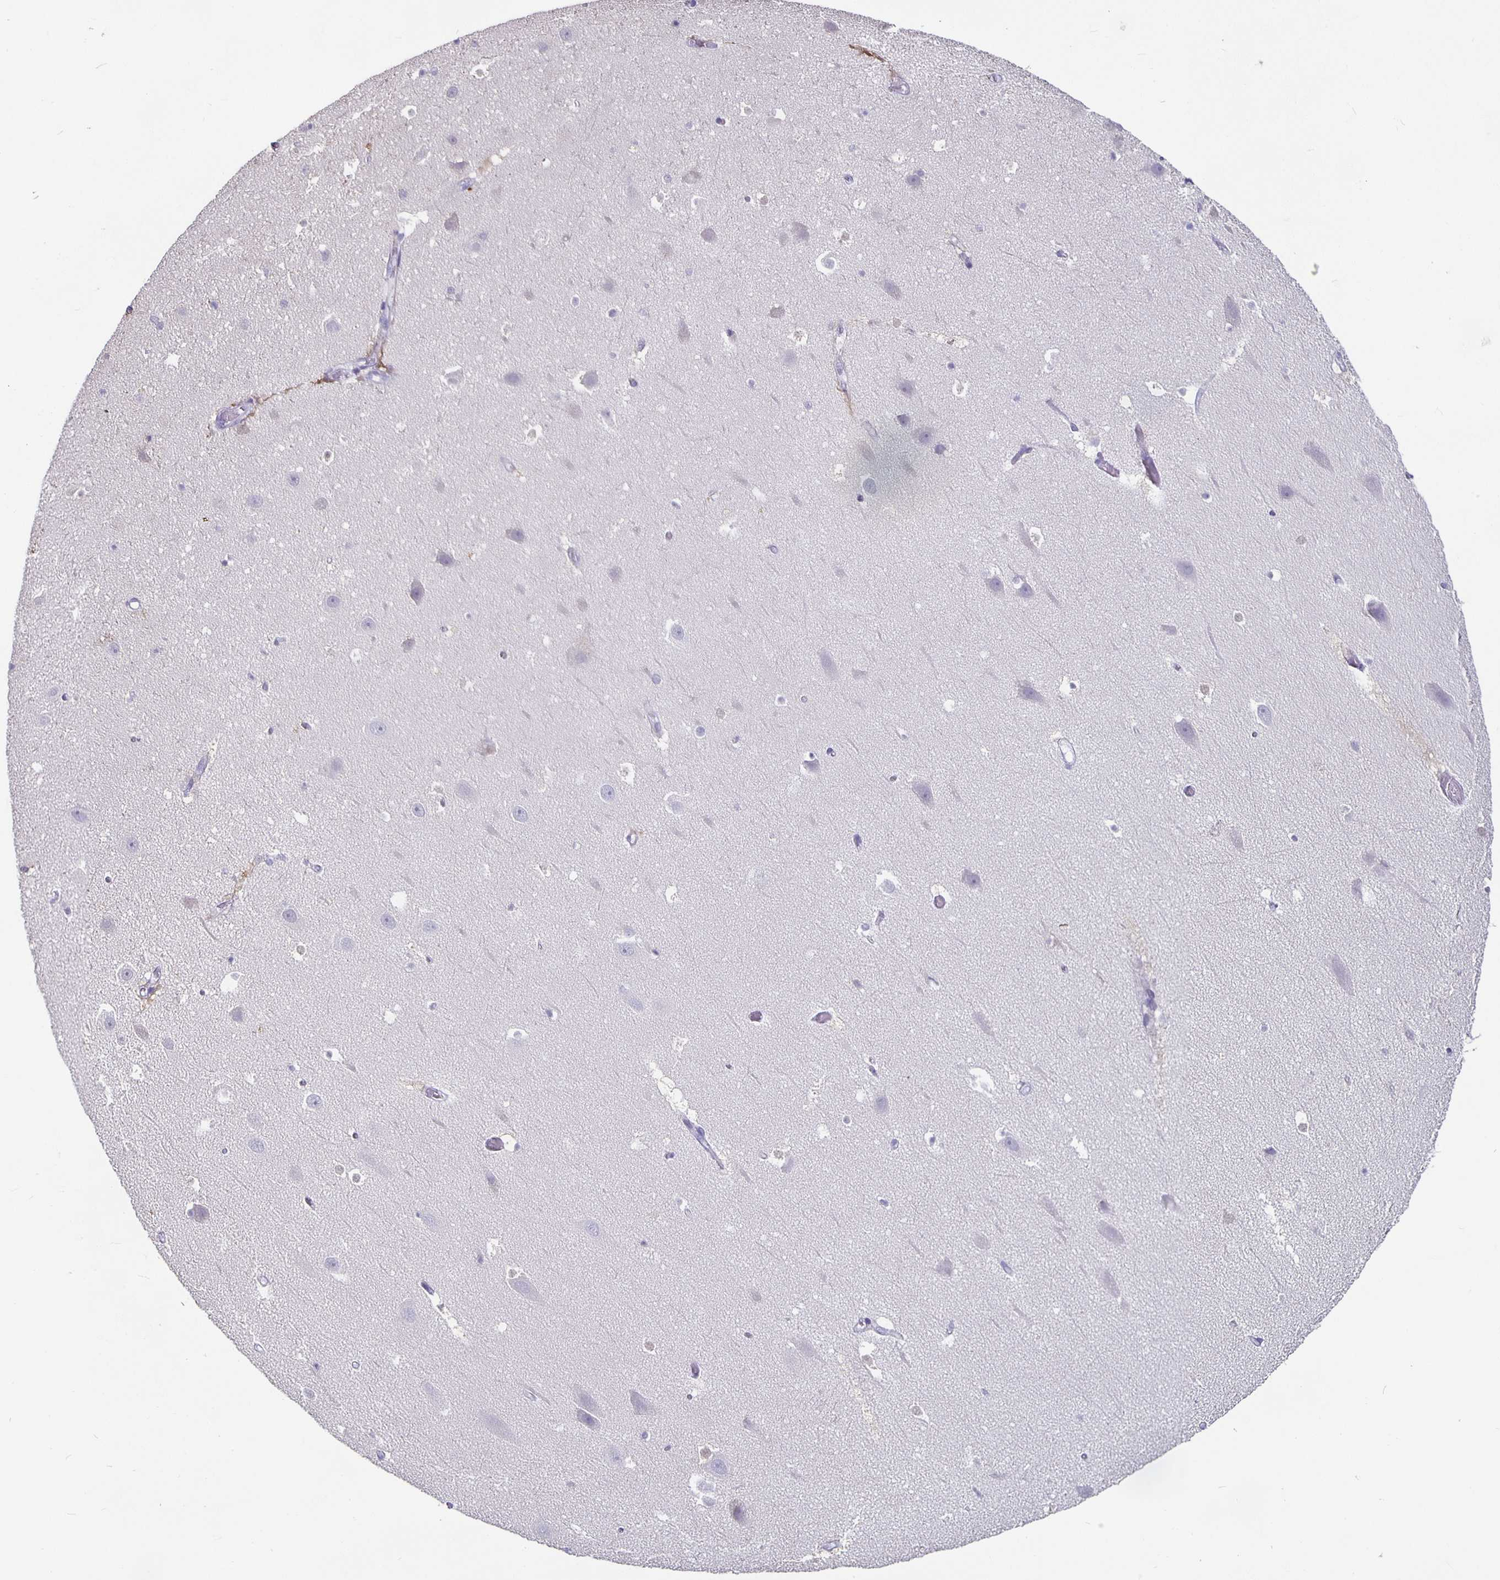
{"staining": {"intensity": "negative", "quantity": "none", "location": "none"}, "tissue": "hippocampus", "cell_type": "Glial cells", "image_type": "normal", "snomed": [{"axis": "morphology", "description": "Normal tissue, NOS"}, {"axis": "topography", "description": "Hippocampus"}], "caption": "Immunohistochemistry (IHC) histopathology image of unremarkable hippocampus stained for a protein (brown), which displays no positivity in glial cells.", "gene": "GPX4", "patient": {"sex": "male", "age": 26}}